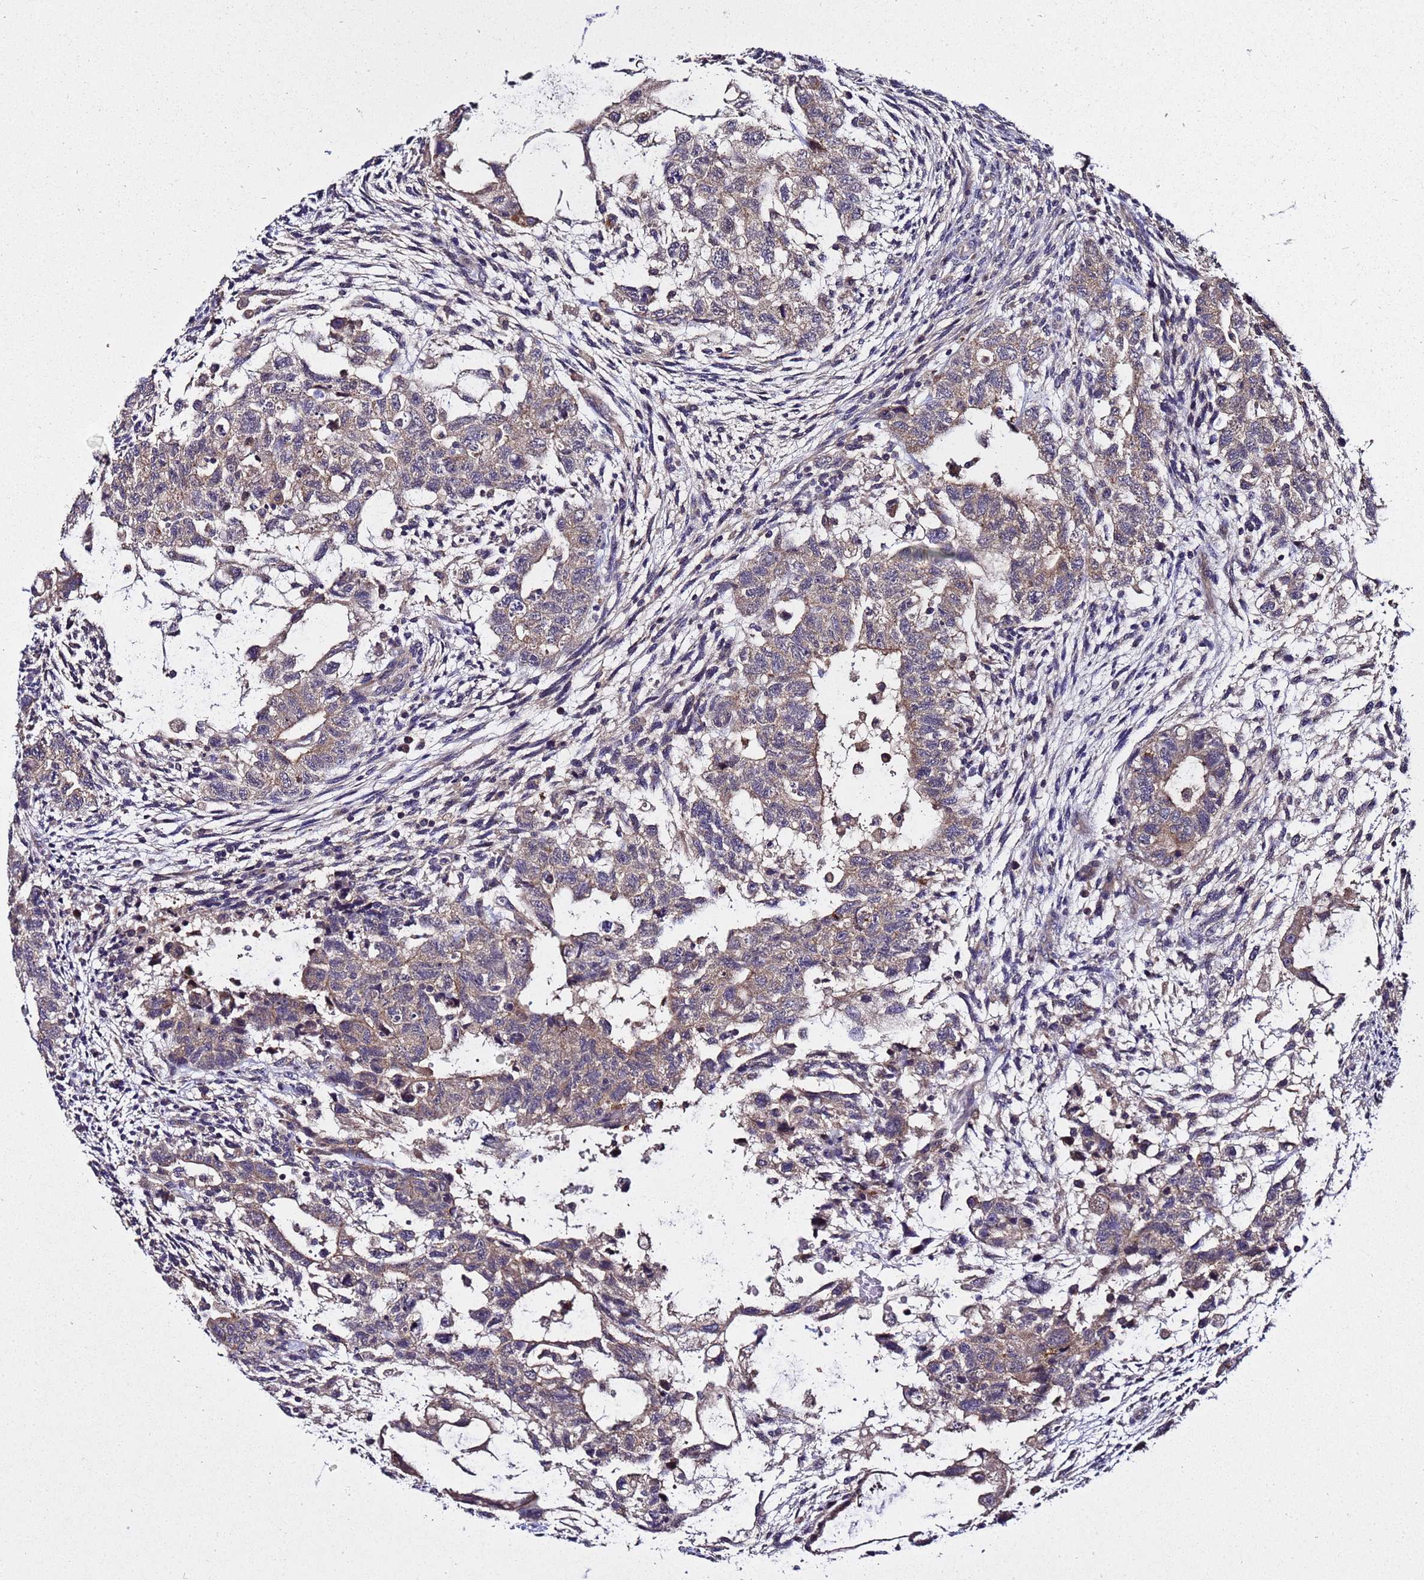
{"staining": {"intensity": "weak", "quantity": "25%-75%", "location": "cytoplasmic/membranous"}, "tissue": "testis cancer", "cell_type": "Tumor cells", "image_type": "cancer", "snomed": [{"axis": "morphology", "description": "Carcinoma, Embryonal, NOS"}, {"axis": "topography", "description": "Testis"}], "caption": "The micrograph displays staining of testis embryonal carcinoma, revealing weak cytoplasmic/membranous protein positivity (brown color) within tumor cells.", "gene": "PLXDC2", "patient": {"sex": "male", "age": 36}}